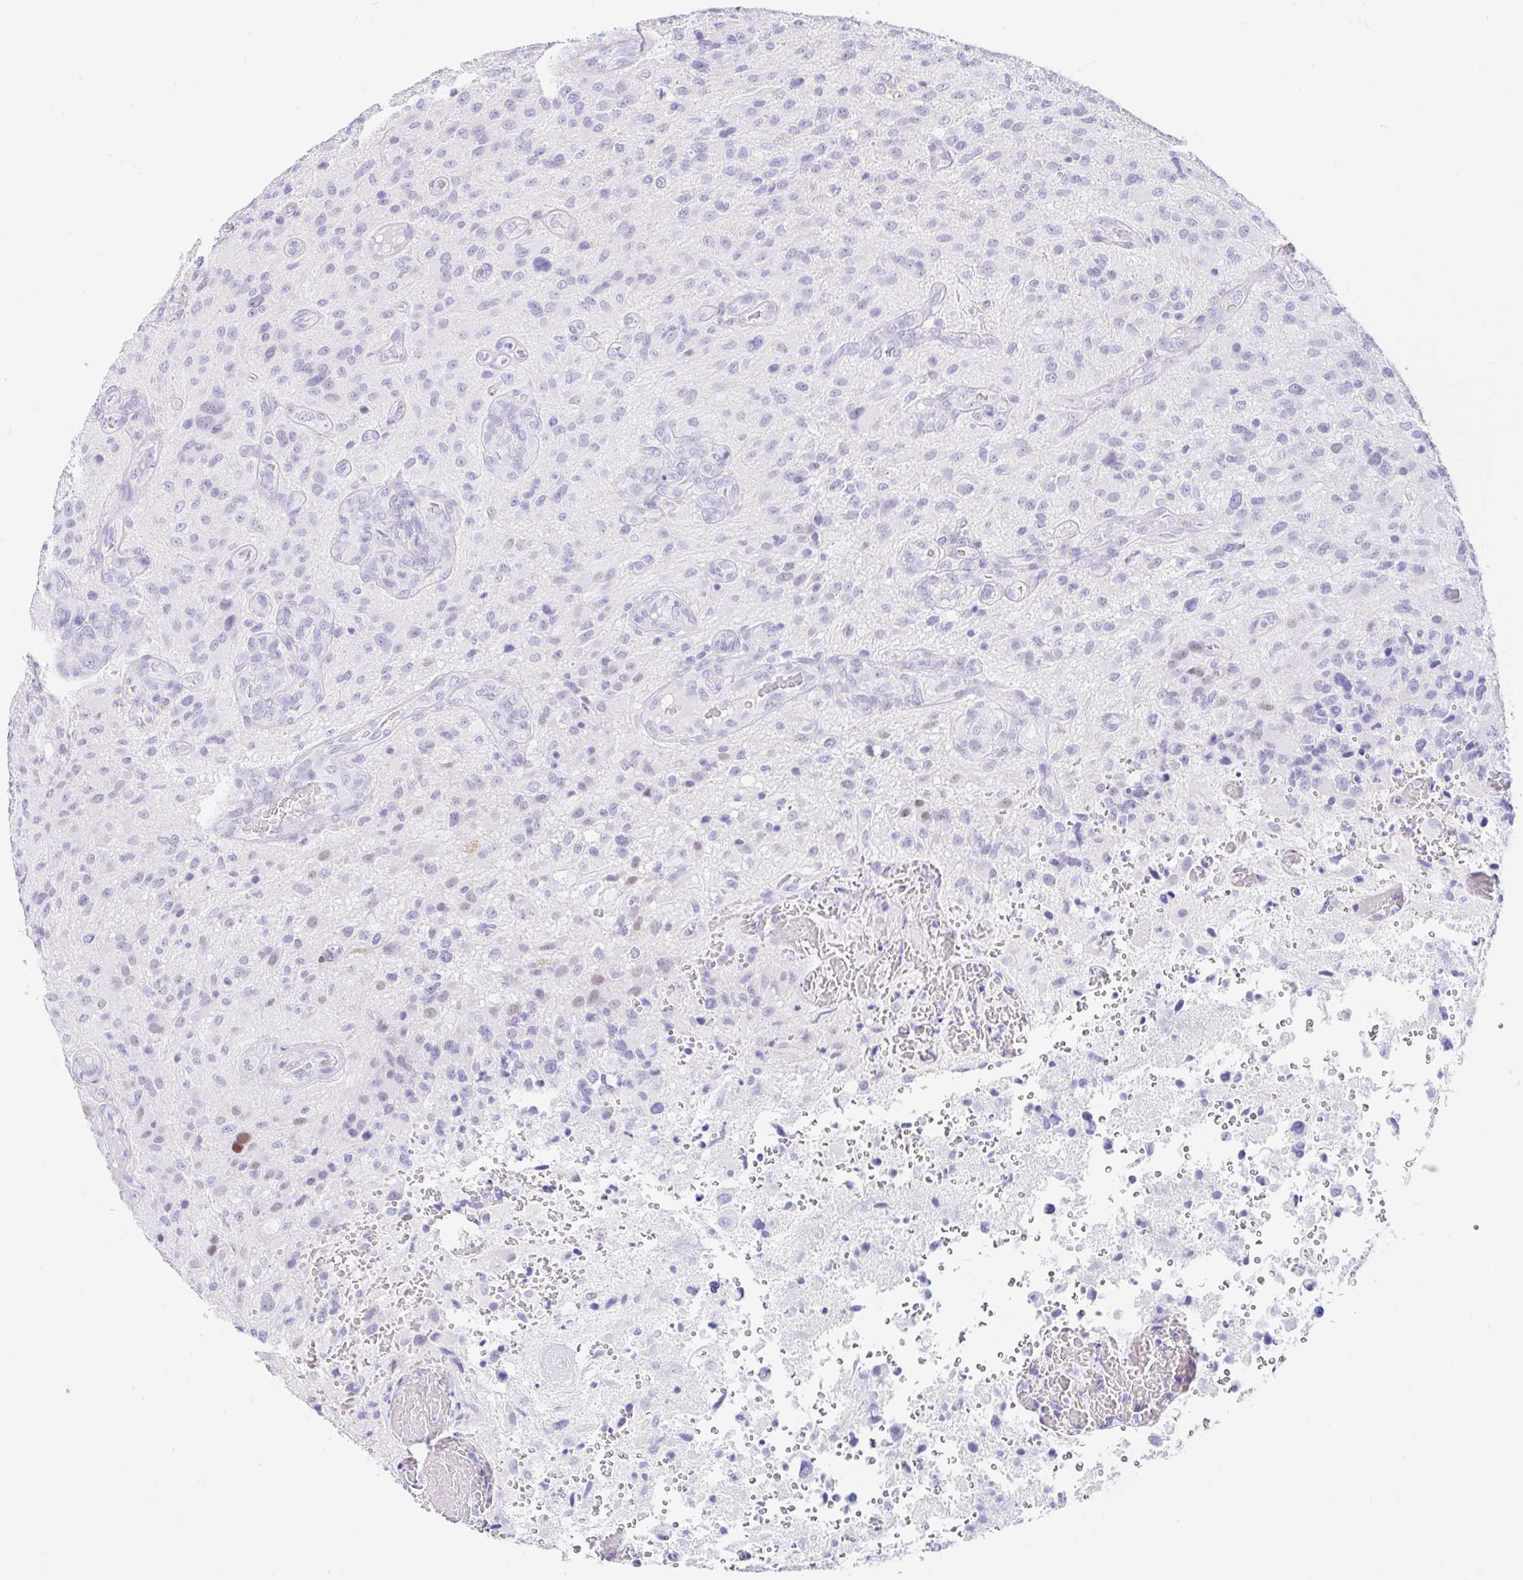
{"staining": {"intensity": "negative", "quantity": "none", "location": "none"}, "tissue": "glioma", "cell_type": "Tumor cells", "image_type": "cancer", "snomed": [{"axis": "morphology", "description": "Glioma, malignant, High grade"}, {"axis": "topography", "description": "Brain"}], "caption": "Tumor cells show no significant protein positivity in malignant glioma (high-grade).", "gene": "OR6T1", "patient": {"sex": "male", "age": 53}}